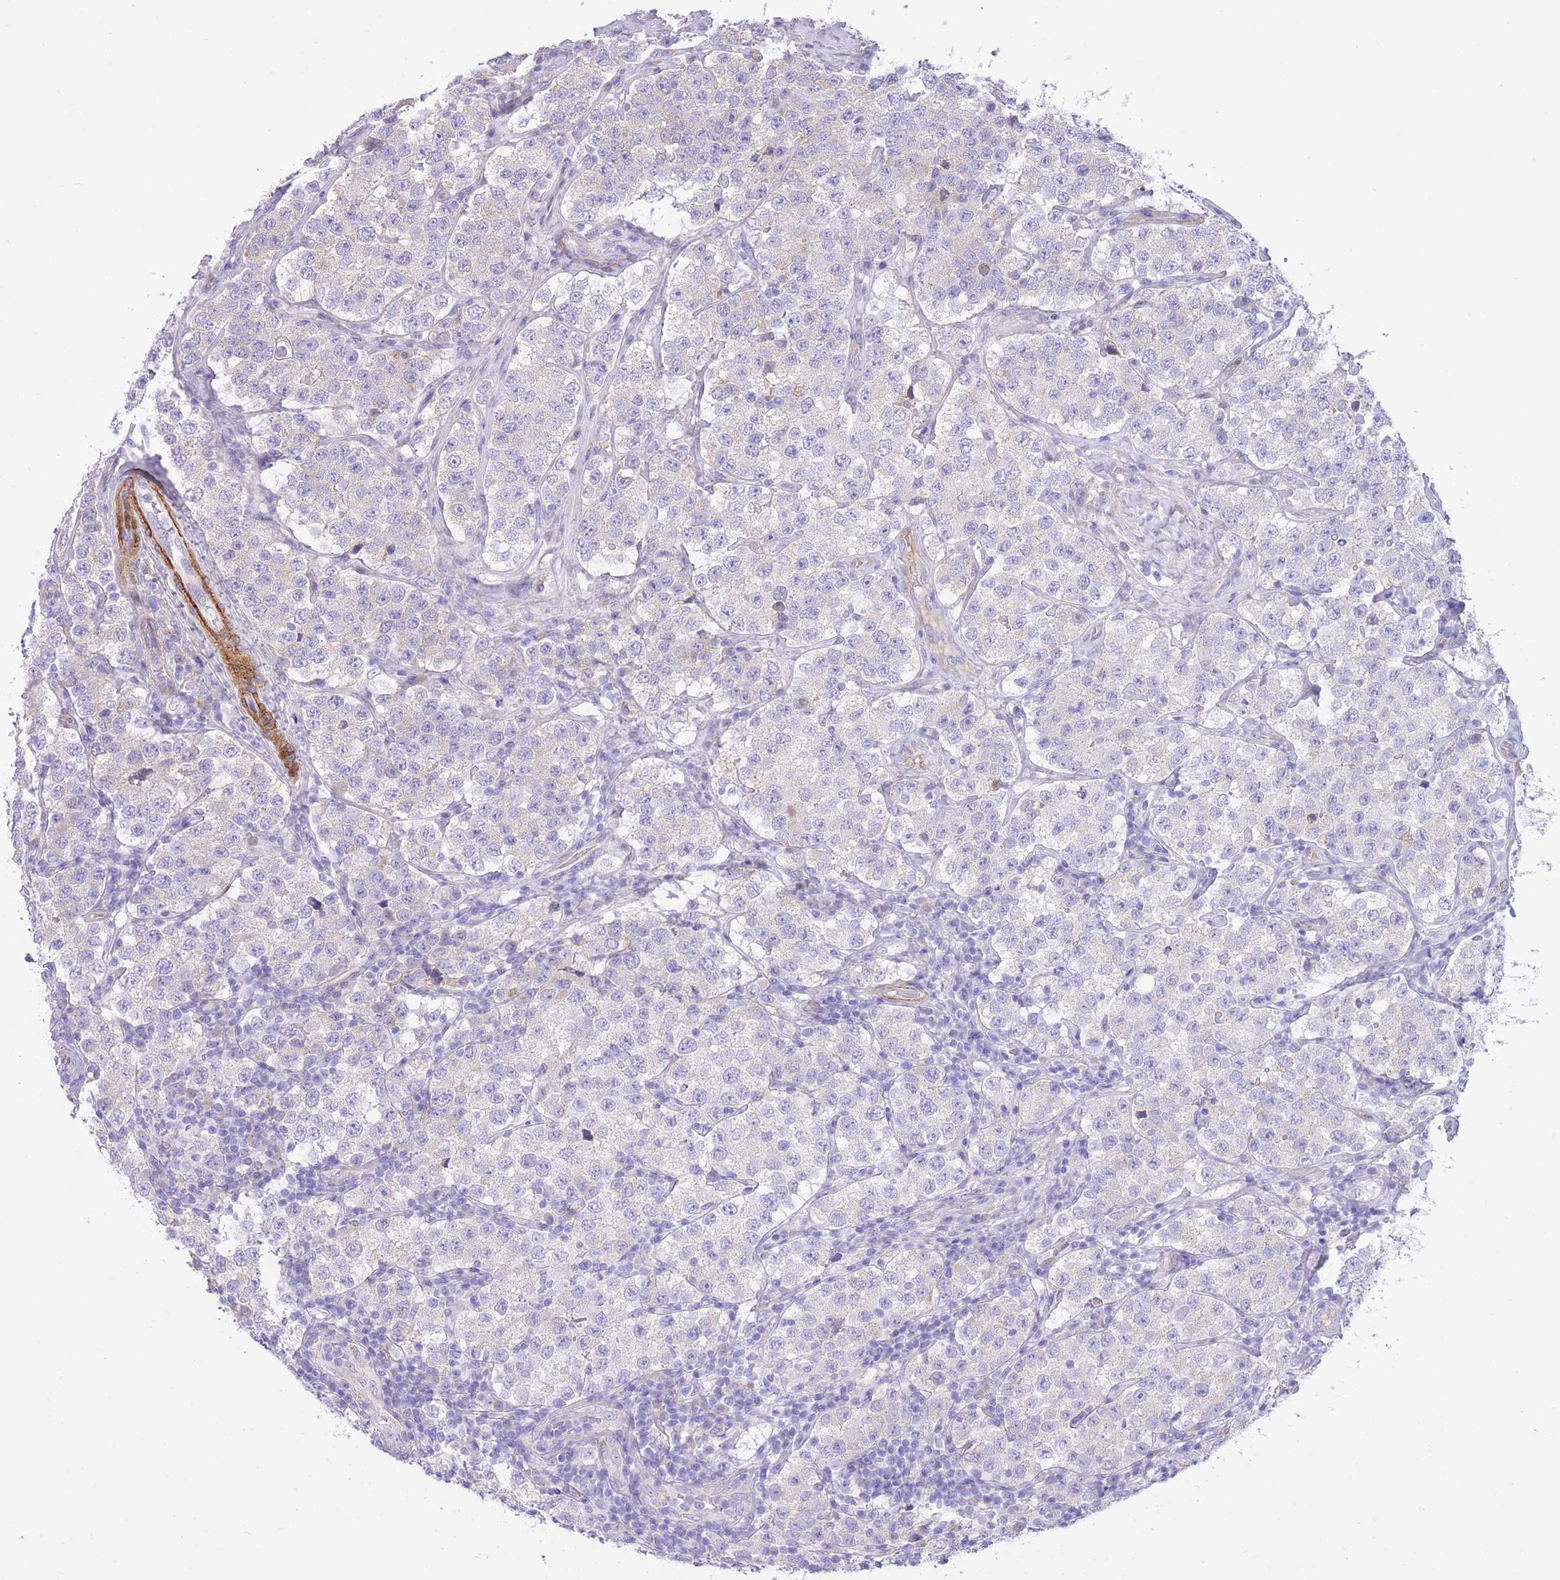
{"staining": {"intensity": "negative", "quantity": "none", "location": "none"}, "tissue": "testis cancer", "cell_type": "Tumor cells", "image_type": "cancer", "snomed": [{"axis": "morphology", "description": "Seminoma, NOS"}, {"axis": "topography", "description": "Testis"}], "caption": "DAB immunohistochemical staining of human testis seminoma shows no significant positivity in tumor cells.", "gene": "PGM1", "patient": {"sex": "male", "age": 34}}